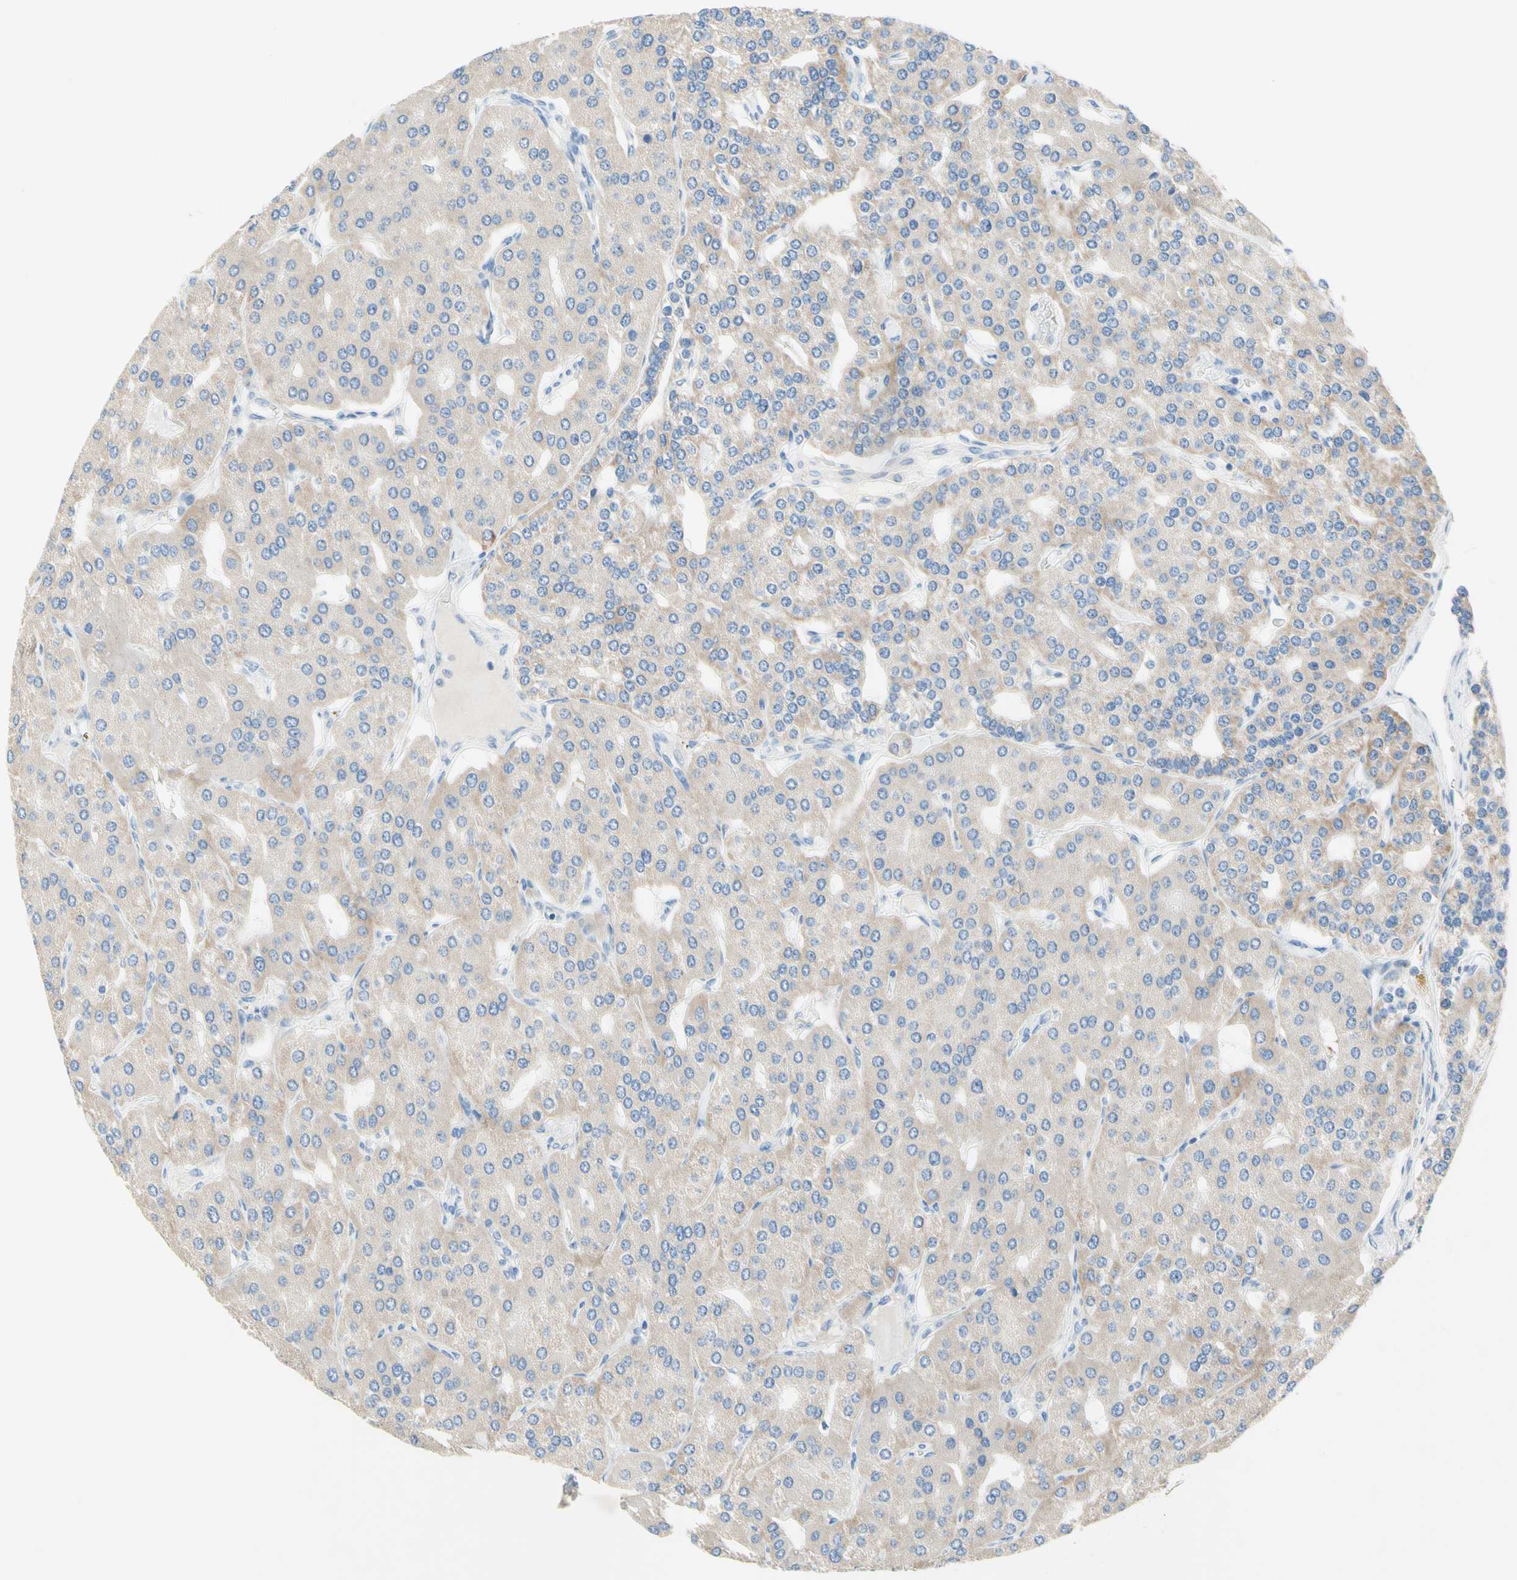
{"staining": {"intensity": "weak", "quantity": ">75%", "location": "cytoplasmic/membranous"}, "tissue": "parathyroid gland", "cell_type": "Glandular cells", "image_type": "normal", "snomed": [{"axis": "morphology", "description": "Normal tissue, NOS"}, {"axis": "morphology", "description": "Adenoma, NOS"}, {"axis": "topography", "description": "Parathyroid gland"}], "caption": "Immunohistochemical staining of unremarkable parathyroid gland shows >75% levels of weak cytoplasmic/membranous protein positivity in about >75% of glandular cells. Nuclei are stained in blue.", "gene": "MFF", "patient": {"sex": "female", "age": 86}}